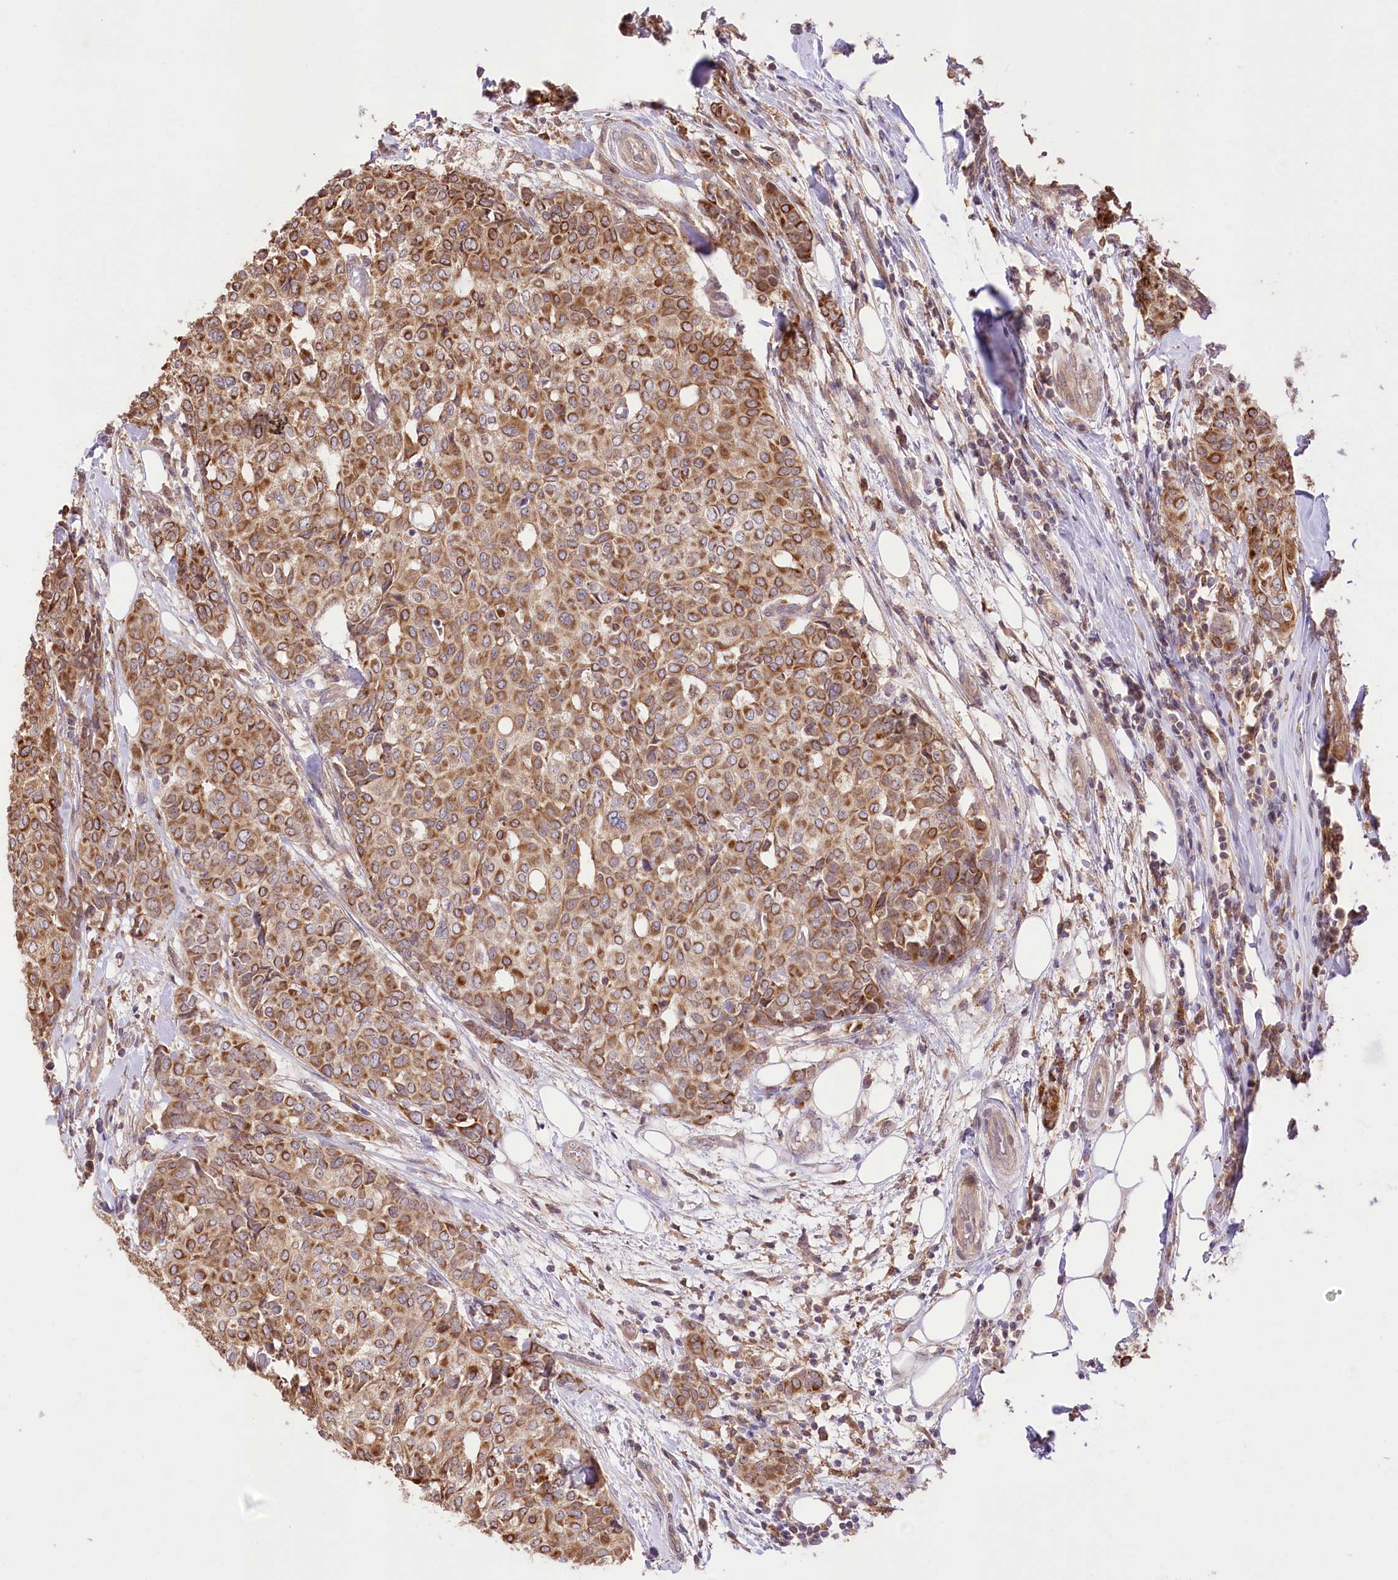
{"staining": {"intensity": "moderate", "quantity": ">75%", "location": "cytoplasmic/membranous"}, "tissue": "breast cancer", "cell_type": "Tumor cells", "image_type": "cancer", "snomed": [{"axis": "morphology", "description": "Lobular carcinoma"}, {"axis": "topography", "description": "Breast"}], "caption": "IHC of human breast lobular carcinoma displays medium levels of moderate cytoplasmic/membranous positivity in about >75% of tumor cells.", "gene": "HELT", "patient": {"sex": "female", "age": 51}}